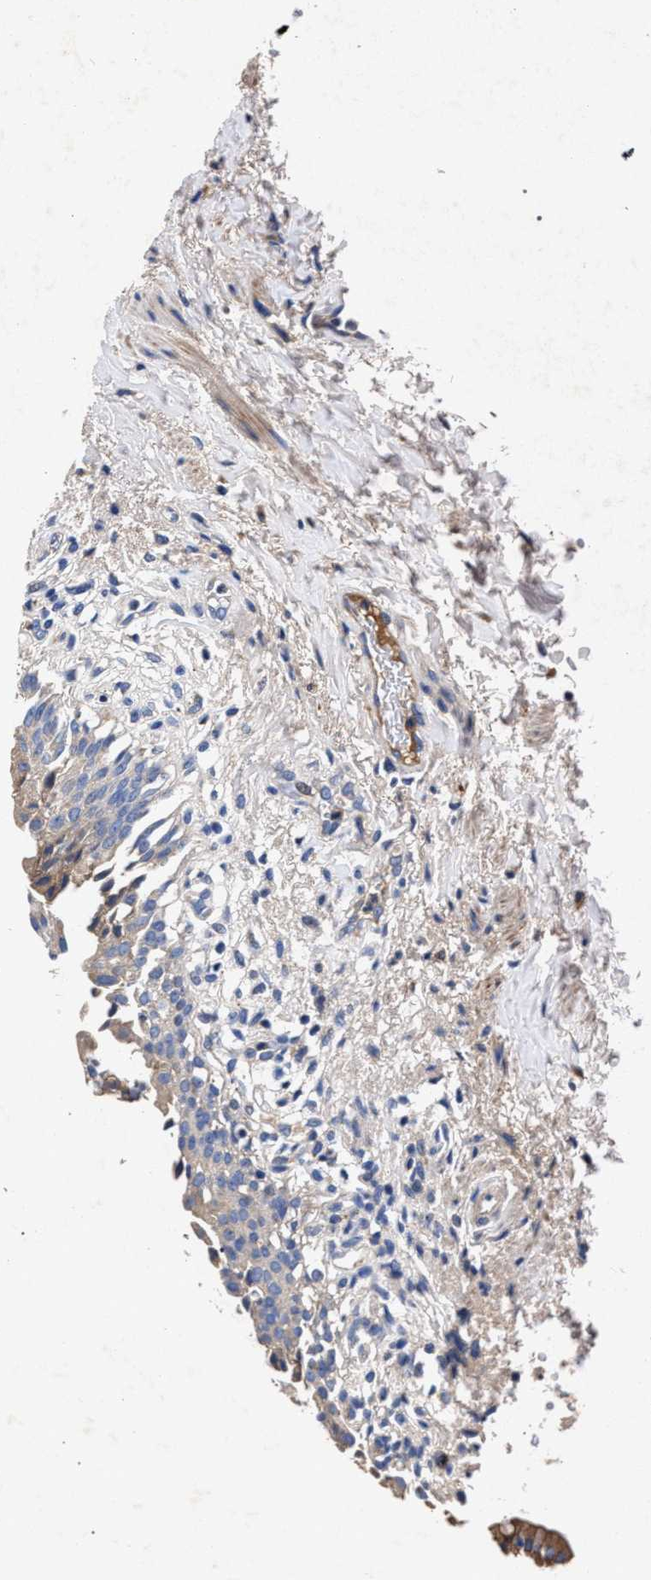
{"staining": {"intensity": "moderate", "quantity": "25%-75%", "location": "cytoplasmic/membranous"}, "tissue": "urinary bladder", "cell_type": "Urothelial cells", "image_type": "normal", "snomed": [{"axis": "morphology", "description": "Normal tissue, NOS"}, {"axis": "topography", "description": "Urinary bladder"}], "caption": "The histopathology image demonstrates a brown stain indicating the presence of a protein in the cytoplasmic/membranous of urothelial cells in urinary bladder.", "gene": "HSD17B14", "patient": {"sex": "female", "age": 60}}